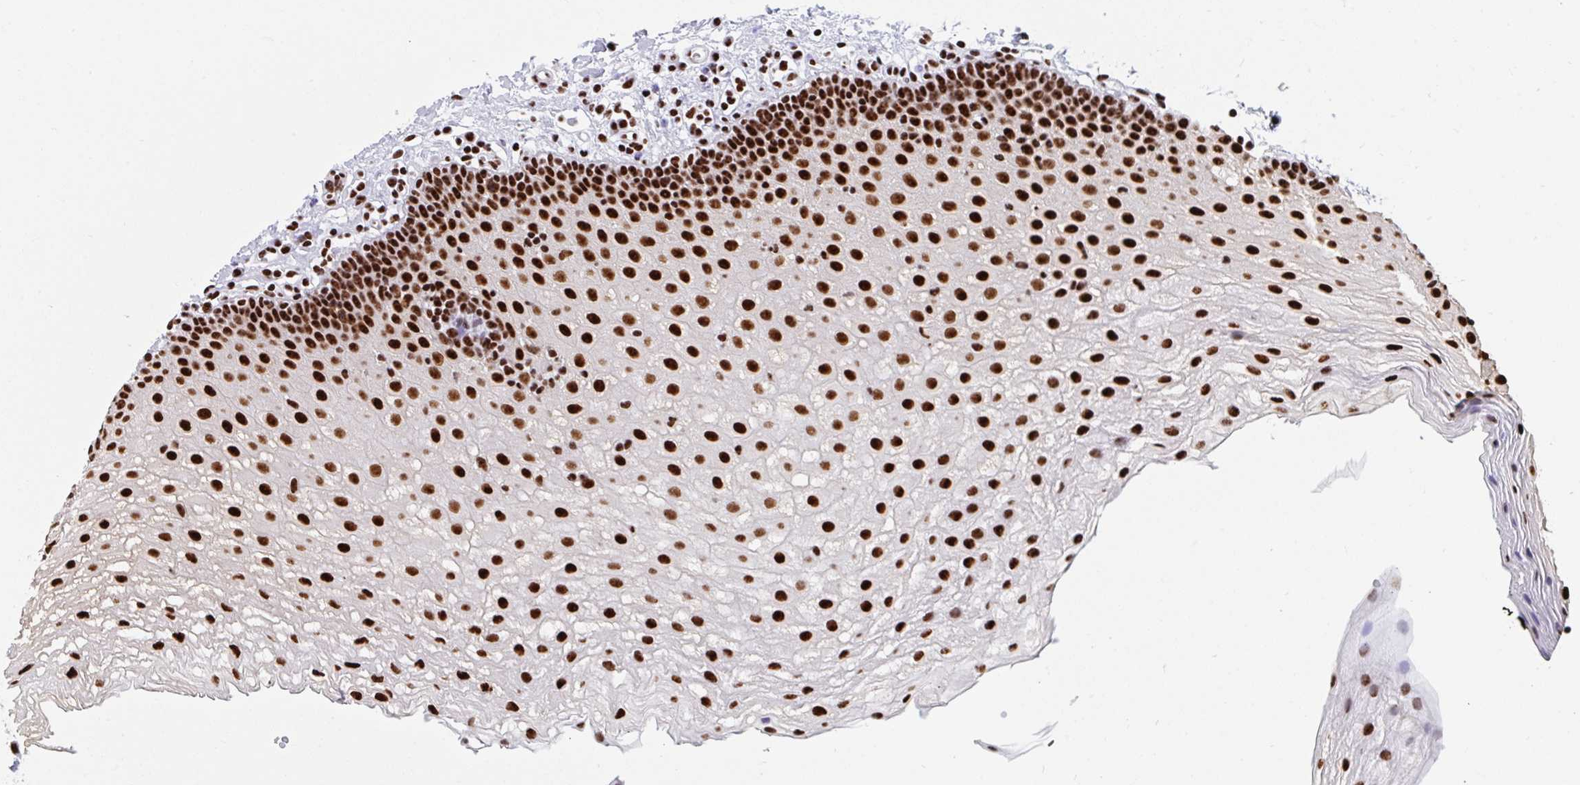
{"staining": {"intensity": "strong", "quantity": ">75%", "location": "nuclear"}, "tissue": "oral mucosa", "cell_type": "Squamous epithelial cells", "image_type": "normal", "snomed": [{"axis": "morphology", "description": "Normal tissue, NOS"}, {"axis": "morphology", "description": "Squamous cell carcinoma, NOS"}, {"axis": "topography", "description": "Oral tissue"}, {"axis": "topography", "description": "Head-Neck"}], "caption": "Protein staining of benign oral mucosa reveals strong nuclear expression in about >75% of squamous epithelial cells. (DAB IHC, brown staining for protein, blue staining for nuclei).", "gene": "IKZF2", "patient": {"sex": "male", "age": 58}}